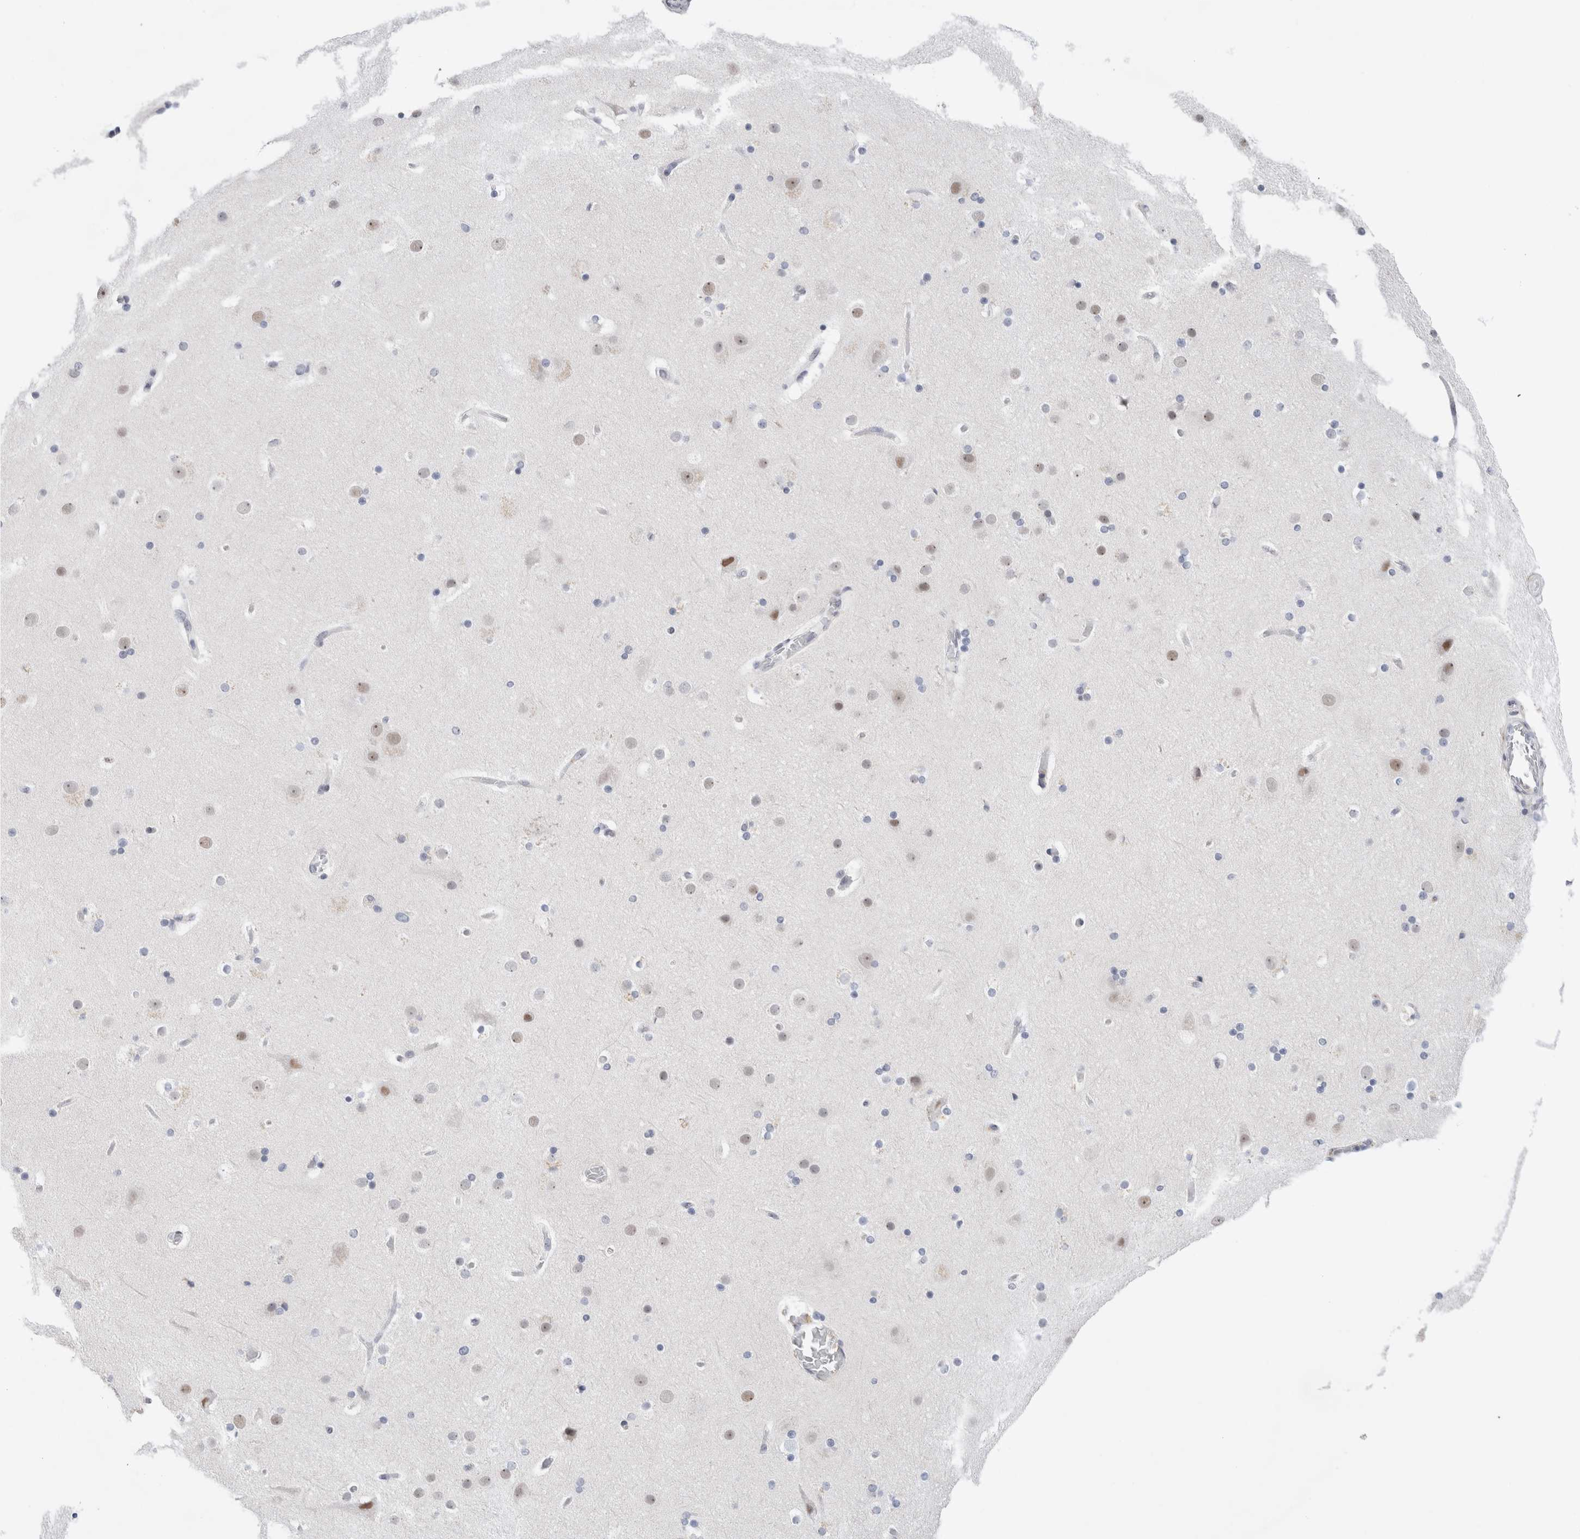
{"staining": {"intensity": "negative", "quantity": "none", "location": "none"}, "tissue": "cerebral cortex", "cell_type": "Endothelial cells", "image_type": "normal", "snomed": [{"axis": "morphology", "description": "Normal tissue, NOS"}, {"axis": "topography", "description": "Cerebral cortex"}], "caption": "Immunohistochemistry image of unremarkable cerebral cortex: human cerebral cortex stained with DAB shows no significant protein positivity in endothelial cells. (Stains: DAB (3,3'-diaminobenzidine) immunohistochemistry (IHC) with hematoxylin counter stain, Microscopy: brightfield microscopy at high magnification).", "gene": "KNL1", "patient": {"sex": "male", "age": 57}}